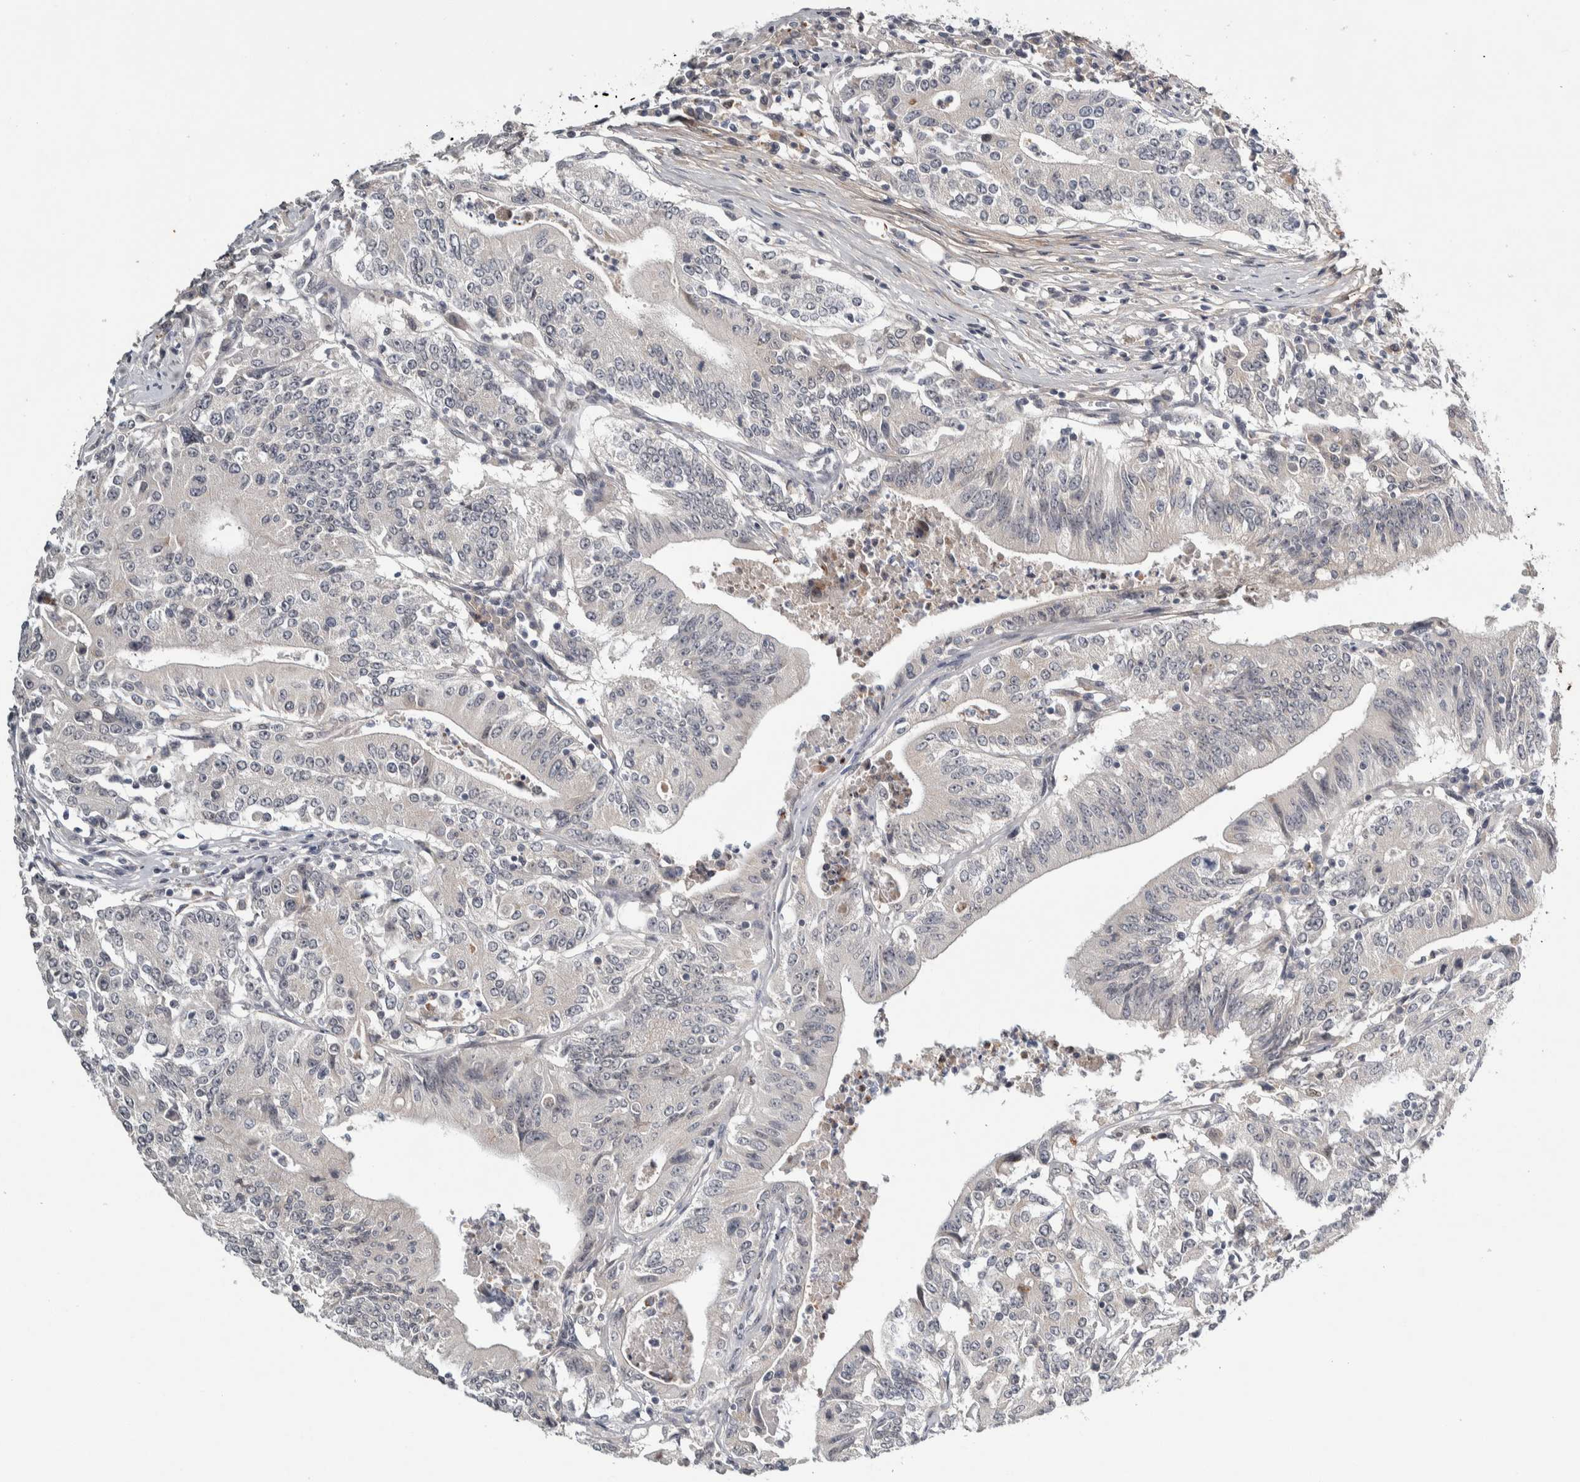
{"staining": {"intensity": "negative", "quantity": "none", "location": "none"}, "tissue": "colorectal cancer", "cell_type": "Tumor cells", "image_type": "cancer", "snomed": [{"axis": "morphology", "description": "Adenocarcinoma, NOS"}, {"axis": "topography", "description": "Colon"}], "caption": "Histopathology image shows no protein staining in tumor cells of adenocarcinoma (colorectal) tissue. The staining is performed using DAB (3,3'-diaminobenzidine) brown chromogen with nuclei counter-stained in using hematoxylin.", "gene": "ASPN", "patient": {"sex": "female", "age": 77}}